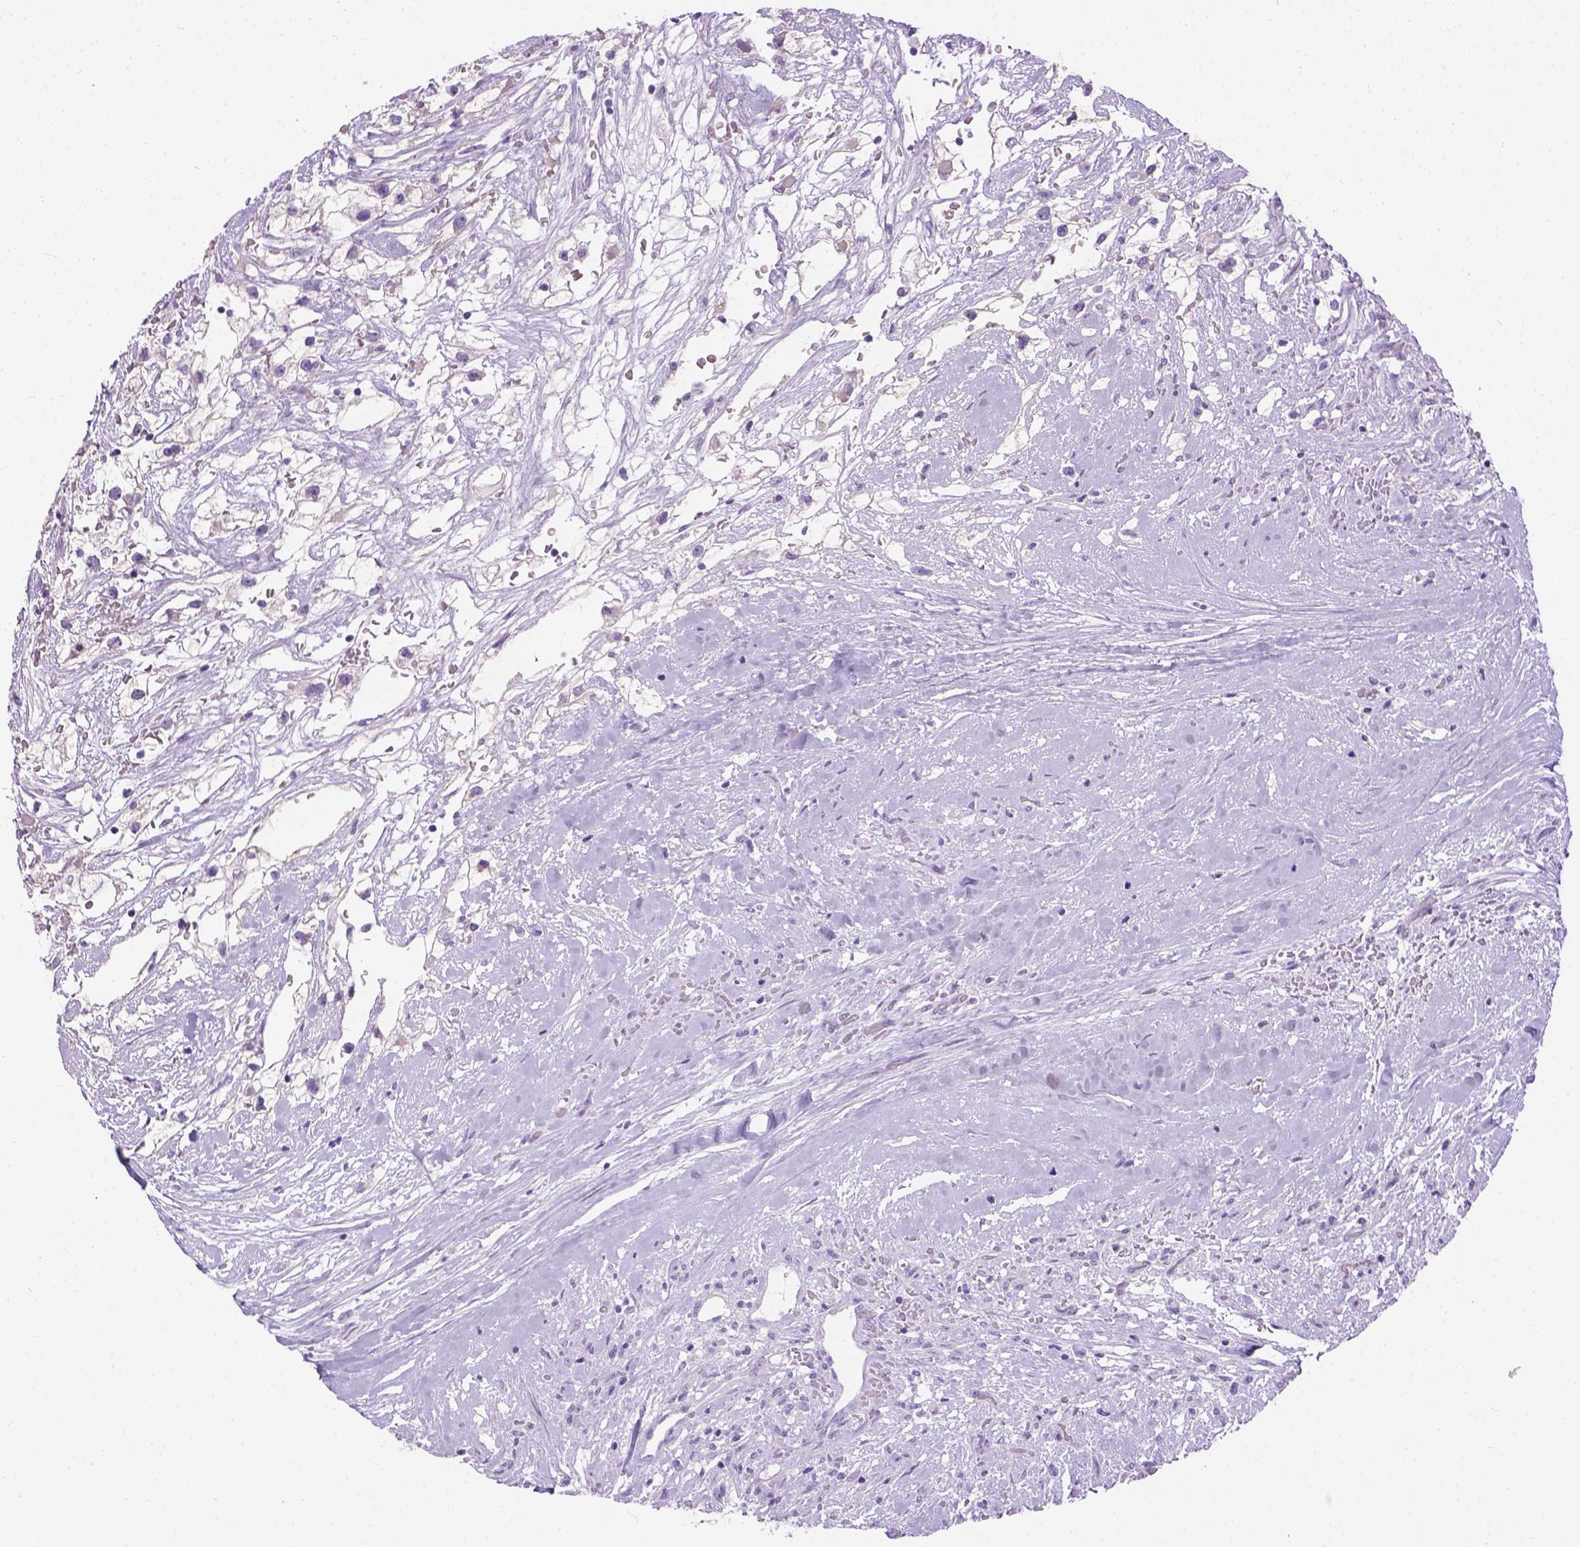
{"staining": {"intensity": "negative", "quantity": "none", "location": "none"}, "tissue": "renal cancer", "cell_type": "Tumor cells", "image_type": "cancer", "snomed": [{"axis": "morphology", "description": "Adenocarcinoma, NOS"}, {"axis": "topography", "description": "Kidney"}], "caption": "Immunohistochemical staining of human adenocarcinoma (renal) demonstrates no significant expression in tumor cells. (Brightfield microscopy of DAB (3,3'-diaminobenzidine) IHC at high magnification).", "gene": "TMEM38A", "patient": {"sex": "male", "age": 59}}